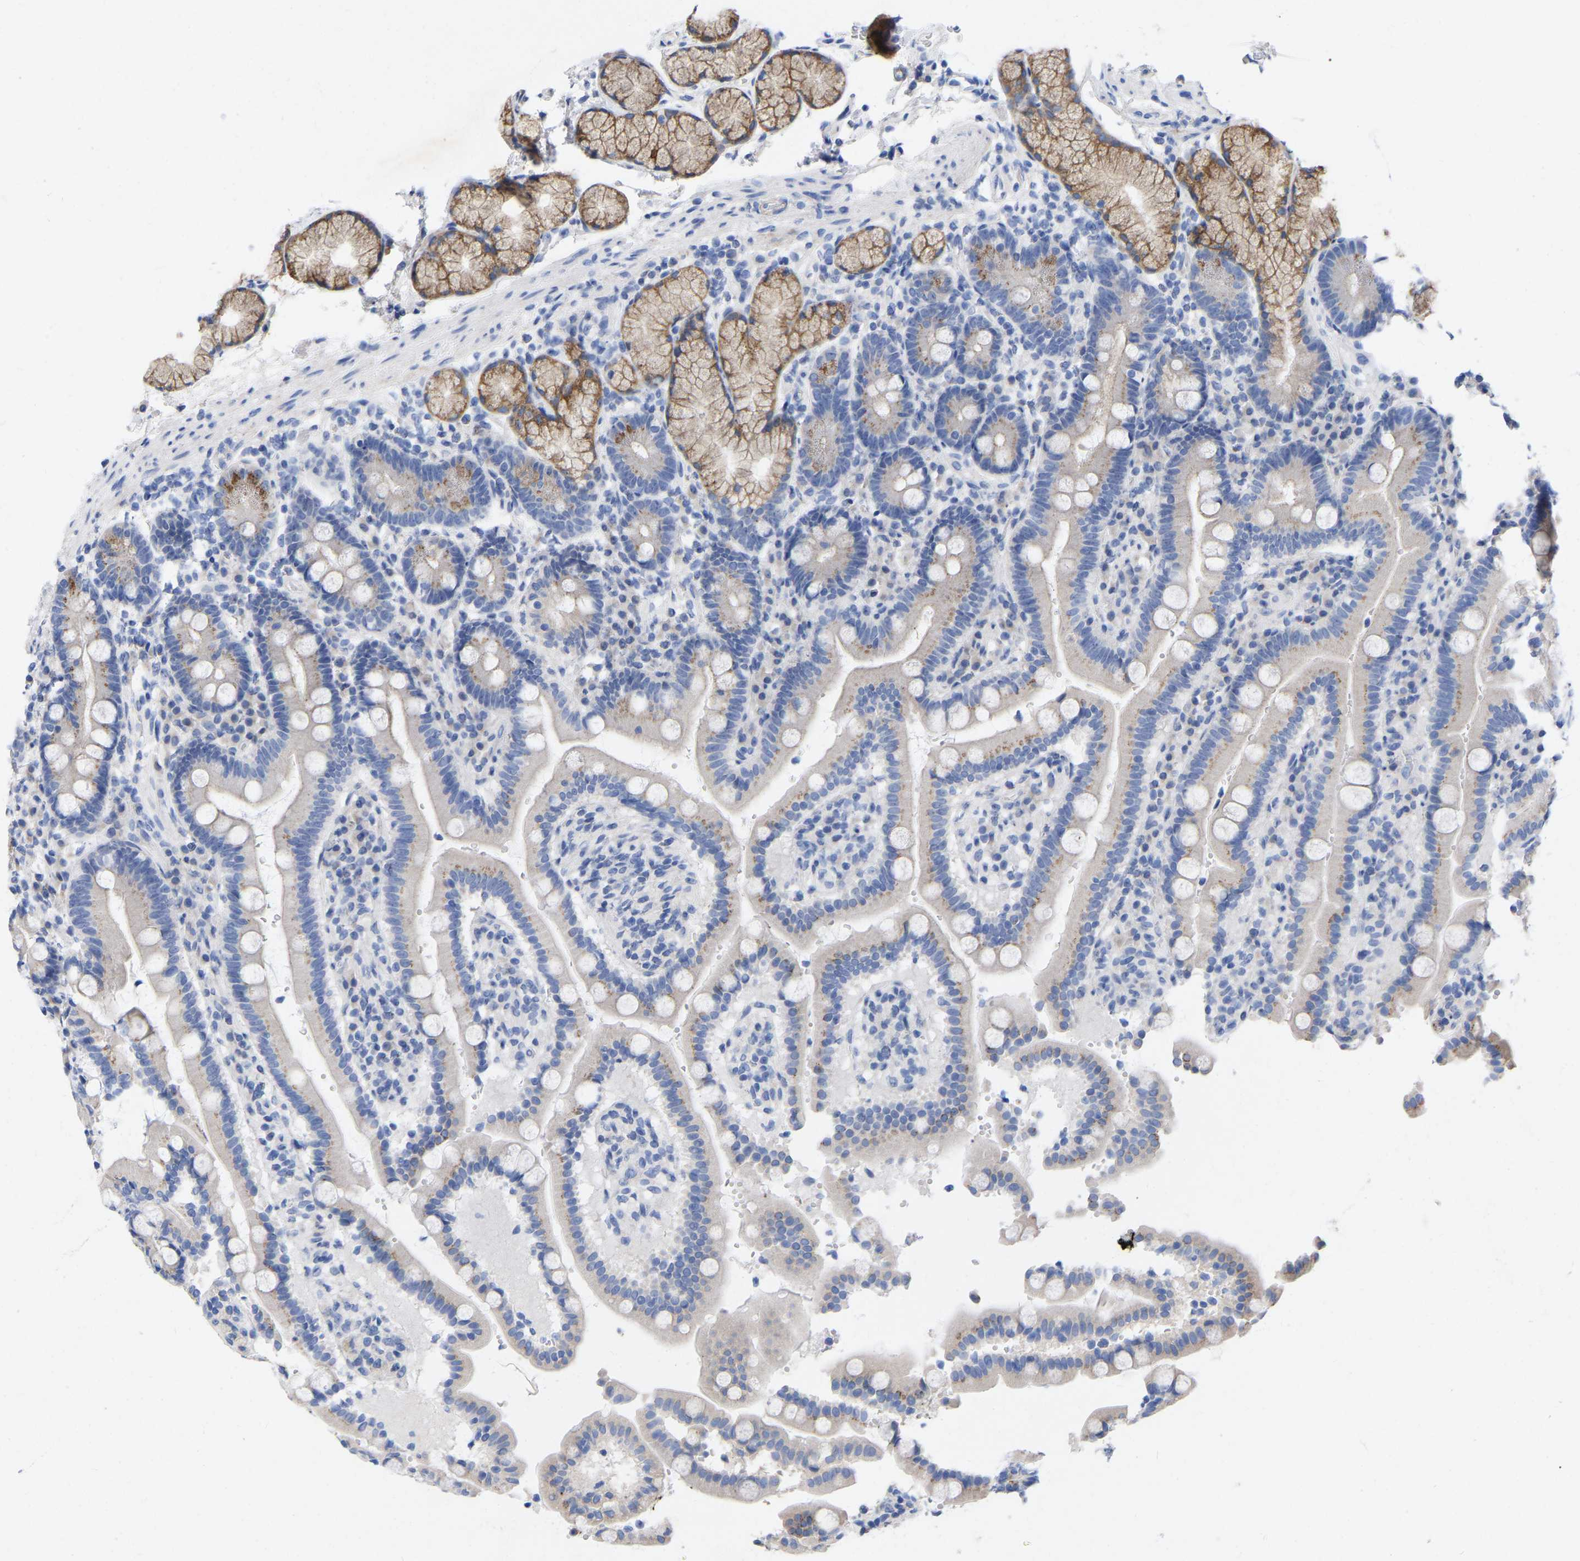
{"staining": {"intensity": "moderate", "quantity": "25%-75%", "location": "cytoplasmic/membranous"}, "tissue": "duodenum", "cell_type": "Glandular cells", "image_type": "normal", "snomed": [{"axis": "morphology", "description": "Normal tissue, NOS"}, {"axis": "topography", "description": "Small intestine, NOS"}], "caption": "Brown immunohistochemical staining in benign human duodenum exhibits moderate cytoplasmic/membranous positivity in about 25%-75% of glandular cells. Nuclei are stained in blue.", "gene": "STRIP2", "patient": {"sex": "female", "age": 71}}